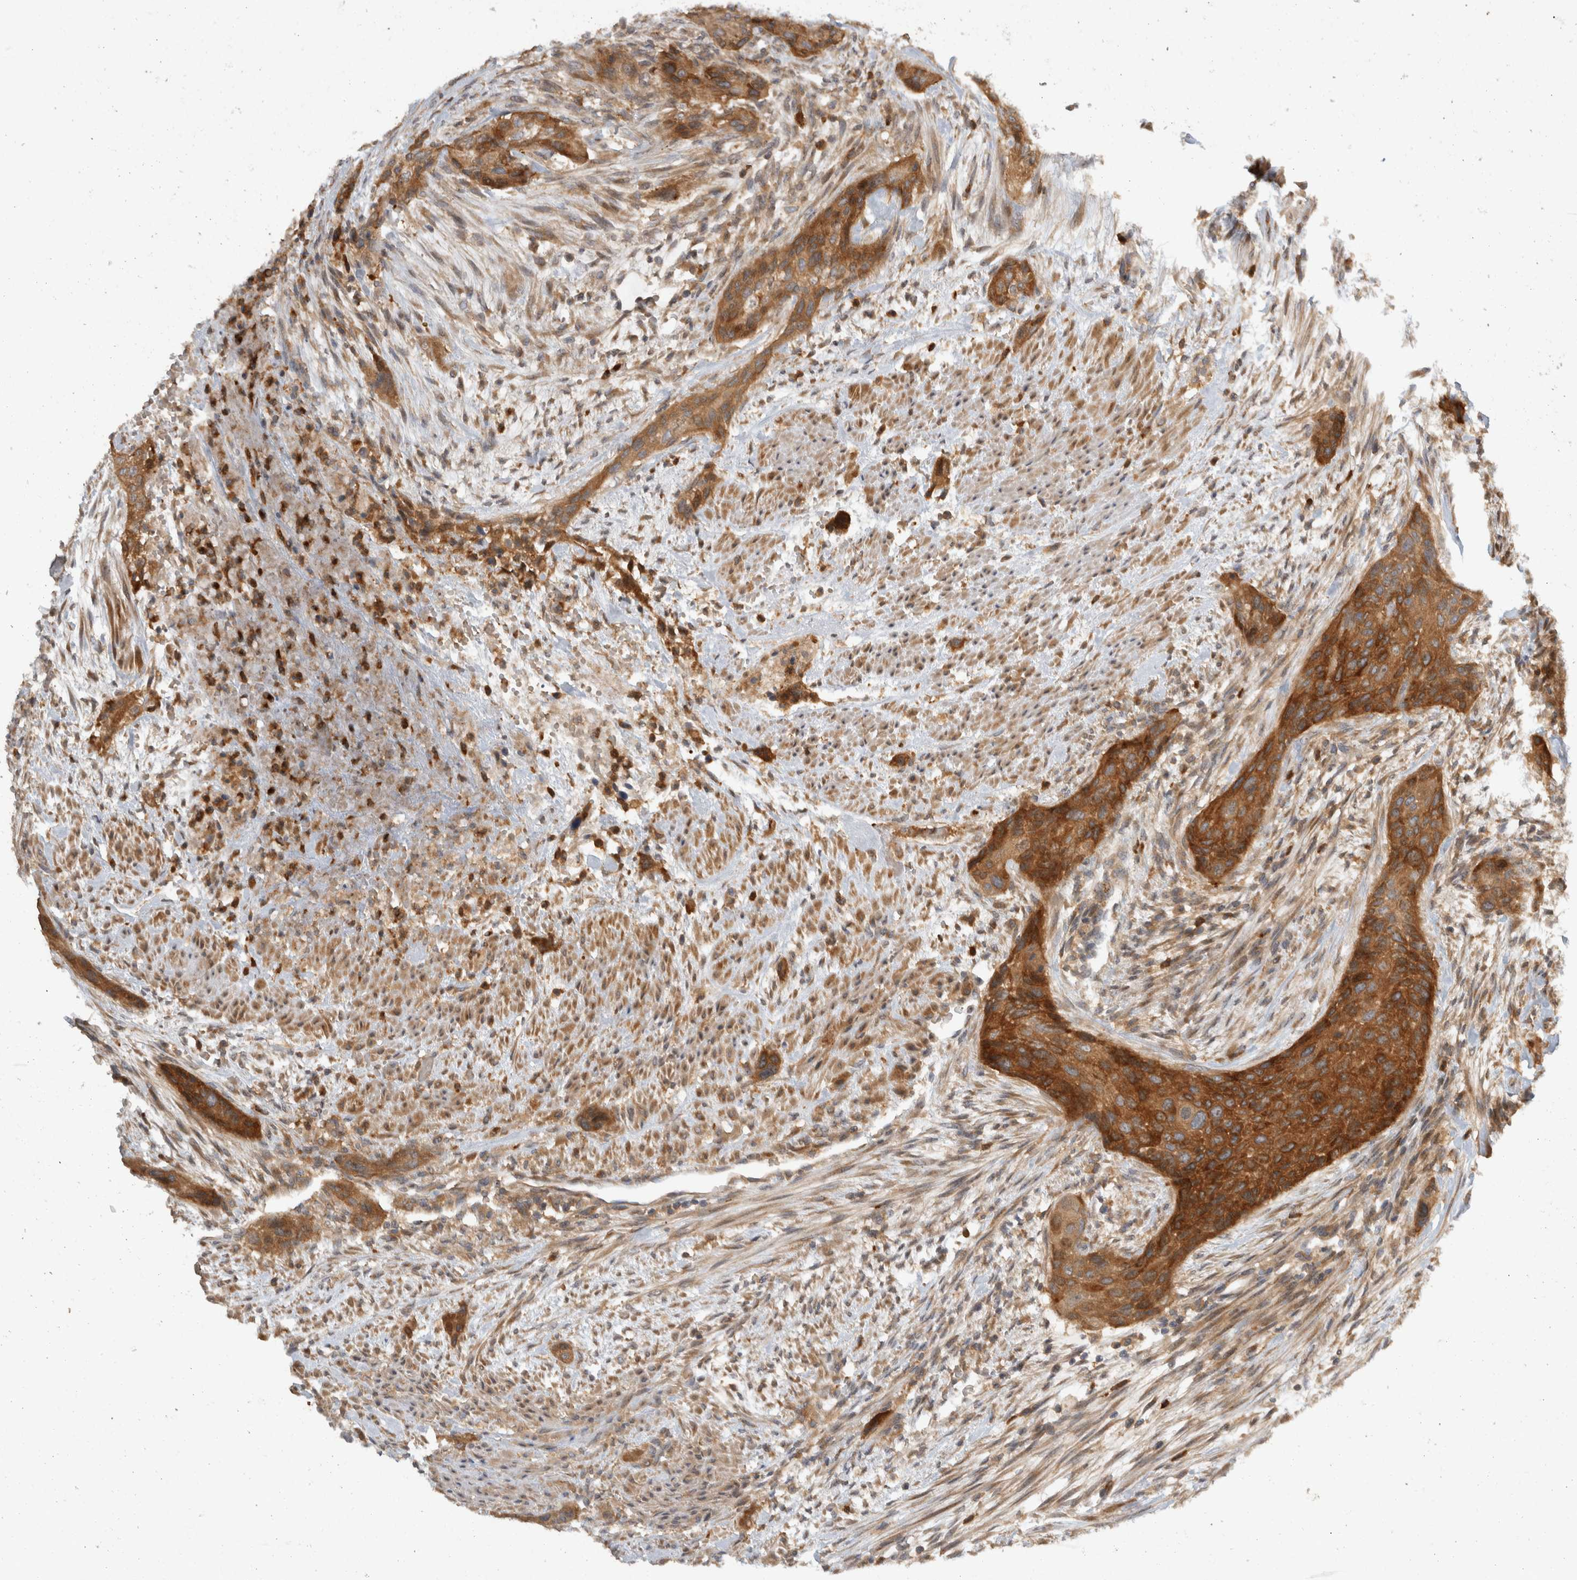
{"staining": {"intensity": "strong", "quantity": ">75%", "location": "cytoplasmic/membranous"}, "tissue": "urothelial cancer", "cell_type": "Tumor cells", "image_type": "cancer", "snomed": [{"axis": "morphology", "description": "Urothelial carcinoma, High grade"}, {"axis": "topography", "description": "Urinary bladder"}], "caption": "Urothelial carcinoma (high-grade) tissue shows strong cytoplasmic/membranous staining in approximately >75% of tumor cells, visualized by immunohistochemistry.", "gene": "VEPH1", "patient": {"sex": "male", "age": 35}}